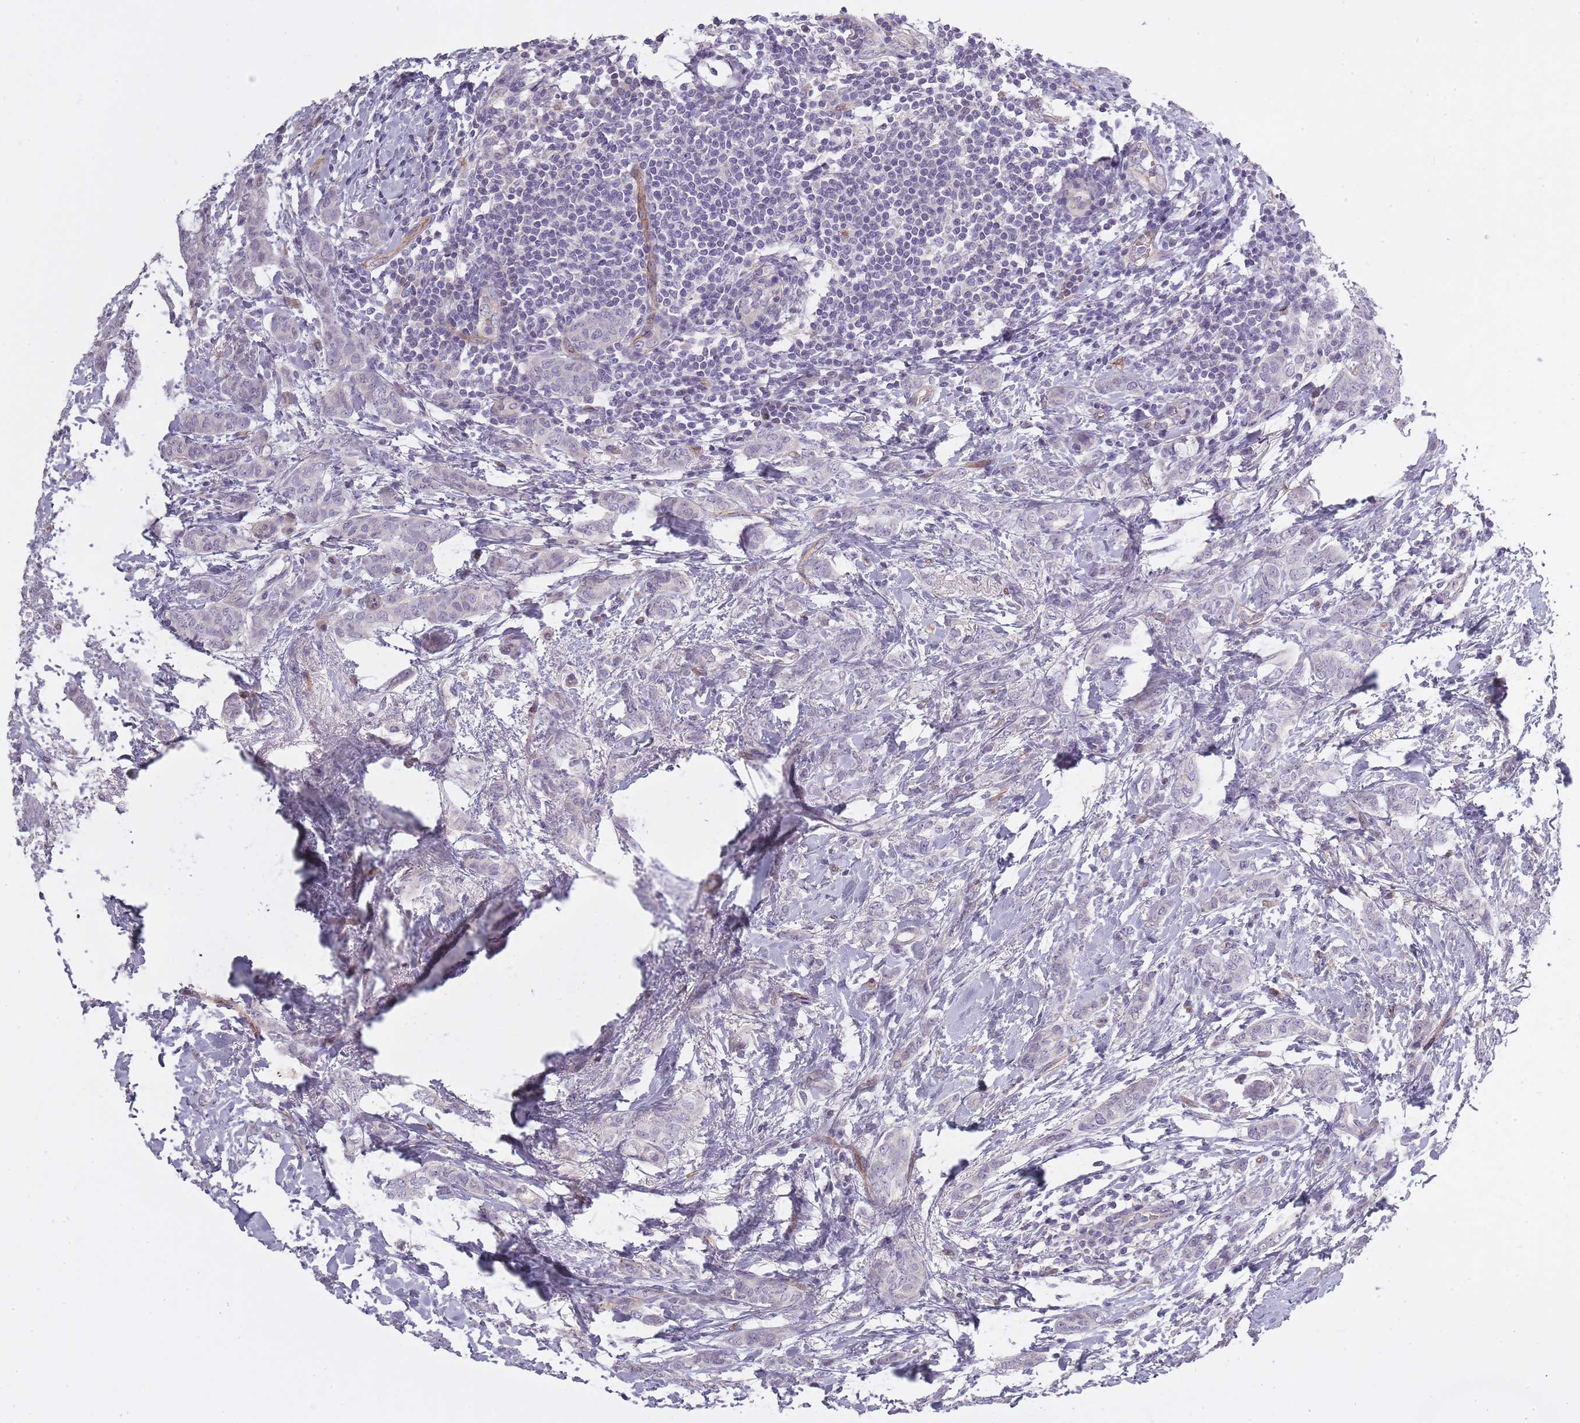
{"staining": {"intensity": "negative", "quantity": "none", "location": "none"}, "tissue": "breast cancer", "cell_type": "Tumor cells", "image_type": "cancer", "snomed": [{"axis": "morphology", "description": "Duct carcinoma"}, {"axis": "topography", "description": "Breast"}], "caption": "Tumor cells show no significant staining in invasive ductal carcinoma (breast).", "gene": "SLC8A2", "patient": {"sex": "female", "age": 72}}